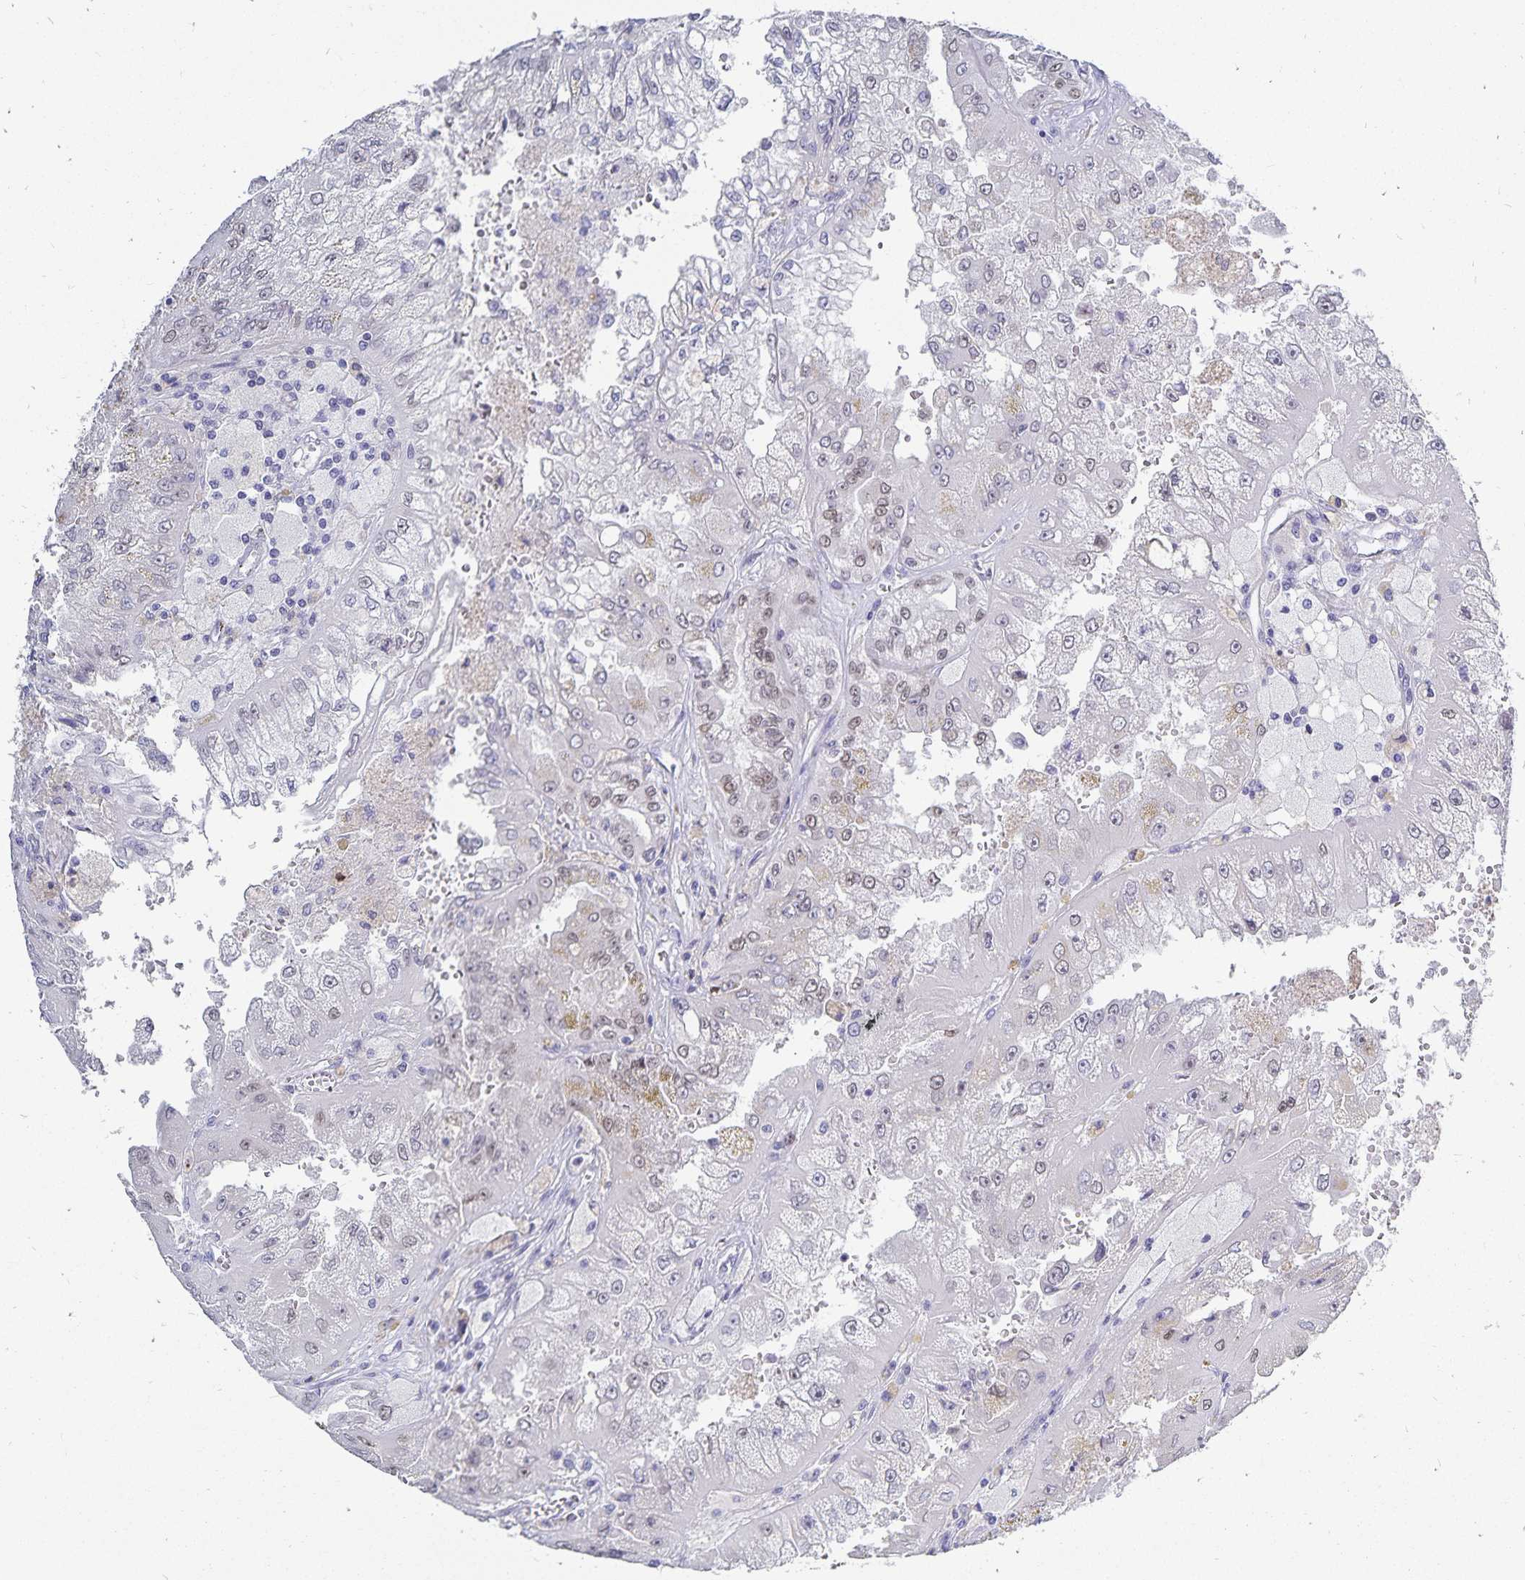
{"staining": {"intensity": "negative", "quantity": "none", "location": "none"}, "tissue": "renal cancer", "cell_type": "Tumor cells", "image_type": "cancer", "snomed": [{"axis": "morphology", "description": "Adenocarcinoma, NOS"}, {"axis": "topography", "description": "Kidney"}], "caption": "The immunohistochemistry histopathology image has no significant expression in tumor cells of renal adenocarcinoma tissue. (Stains: DAB IHC with hematoxylin counter stain, Microscopy: brightfield microscopy at high magnification).", "gene": "HMGB3", "patient": {"sex": "male", "age": 58}}